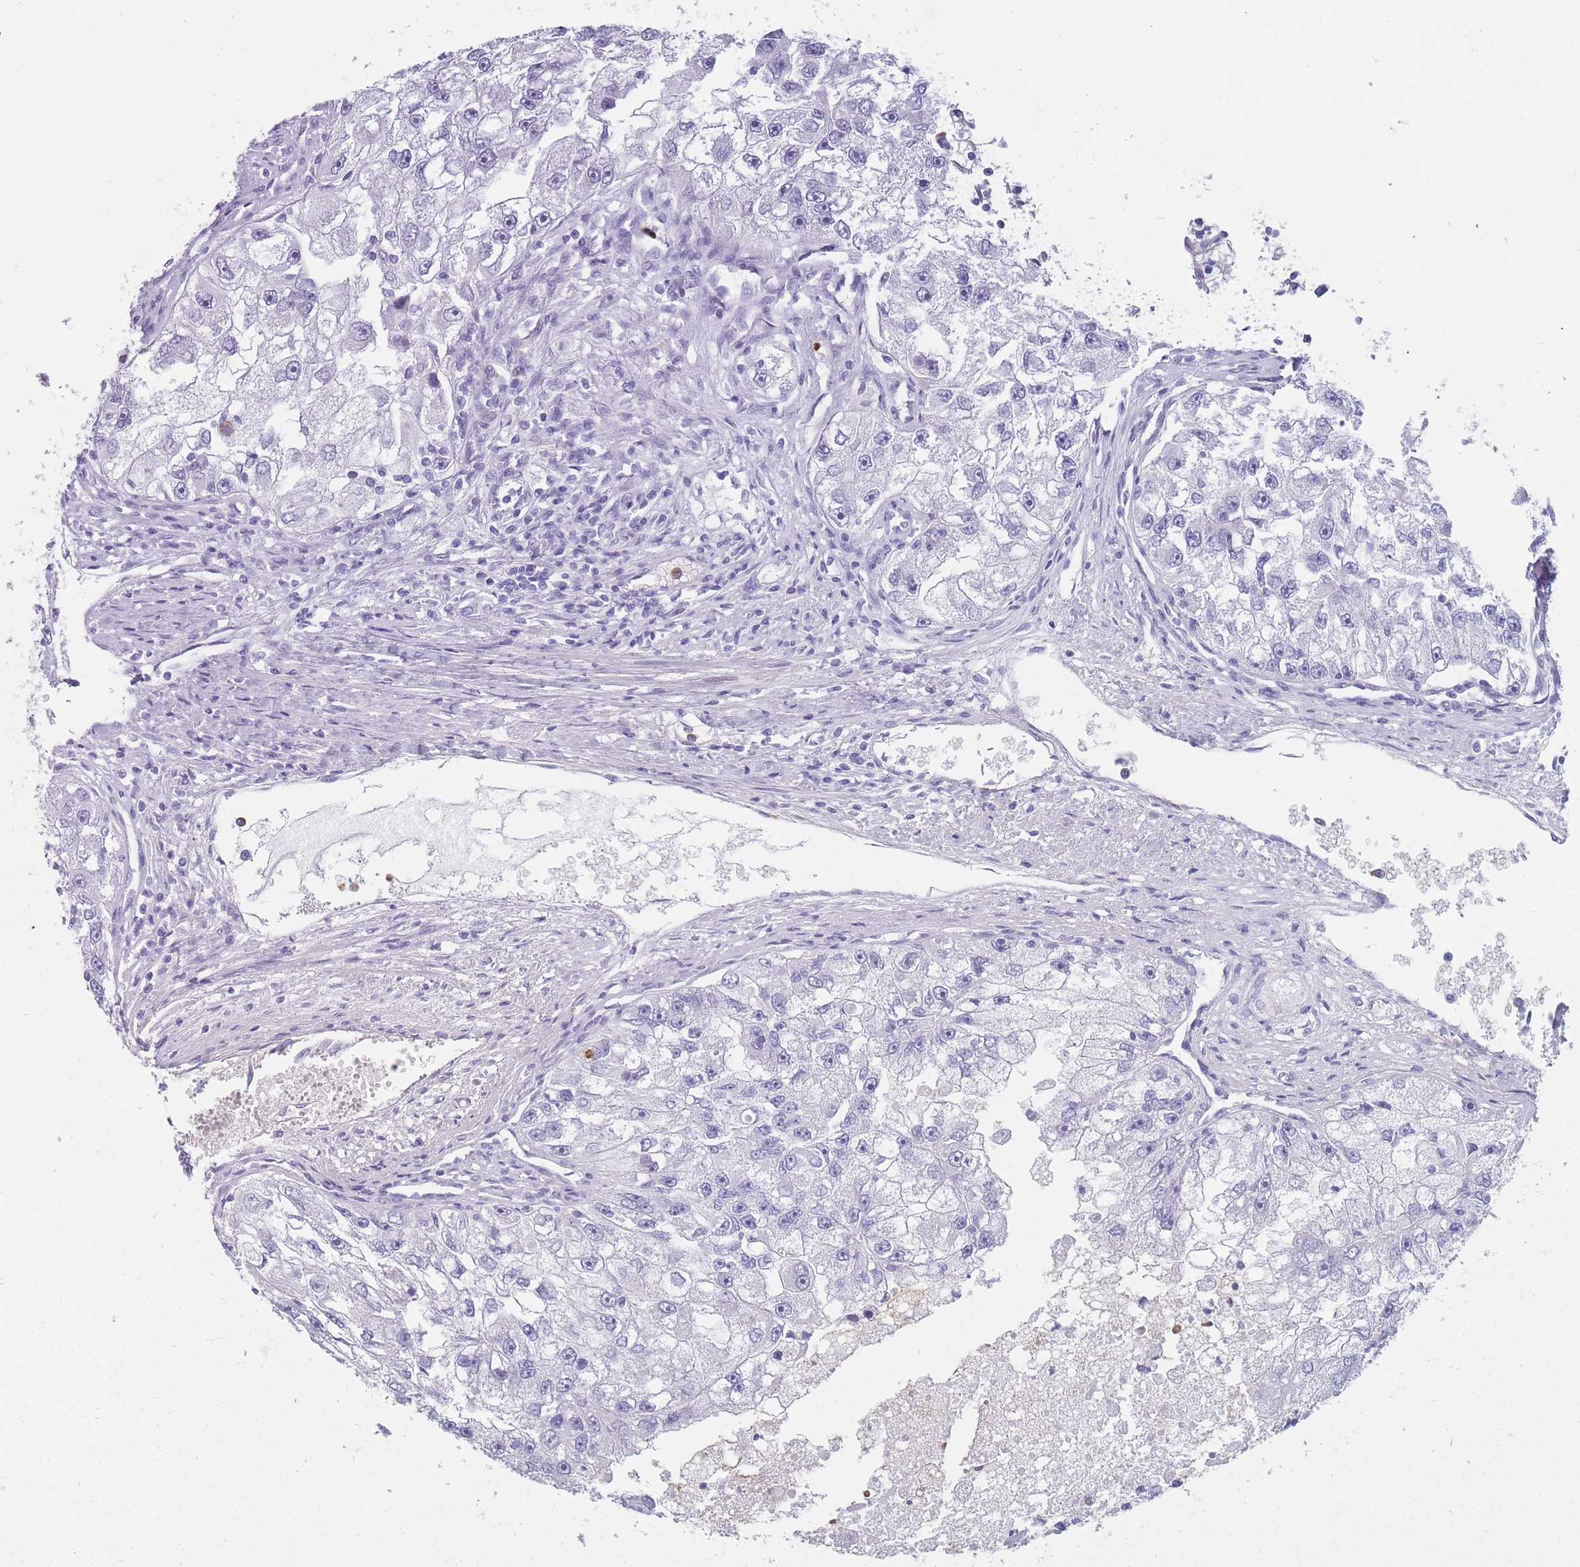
{"staining": {"intensity": "negative", "quantity": "none", "location": "none"}, "tissue": "renal cancer", "cell_type": "Tumor cells", "image_type": "cancer", "snomed": [{"axis": "morphology", "description": "Adenocarcinoma, NOS"}, {"axis": "topography", "description": "Kidney"}], "caption": "Human renal cancer (adenocarcinoma) stained for a protein using immunohistochemistry displays no positivity in tumor cells.", "gene": "CR1L", "patient": {"sex": "male", "age": 63}}